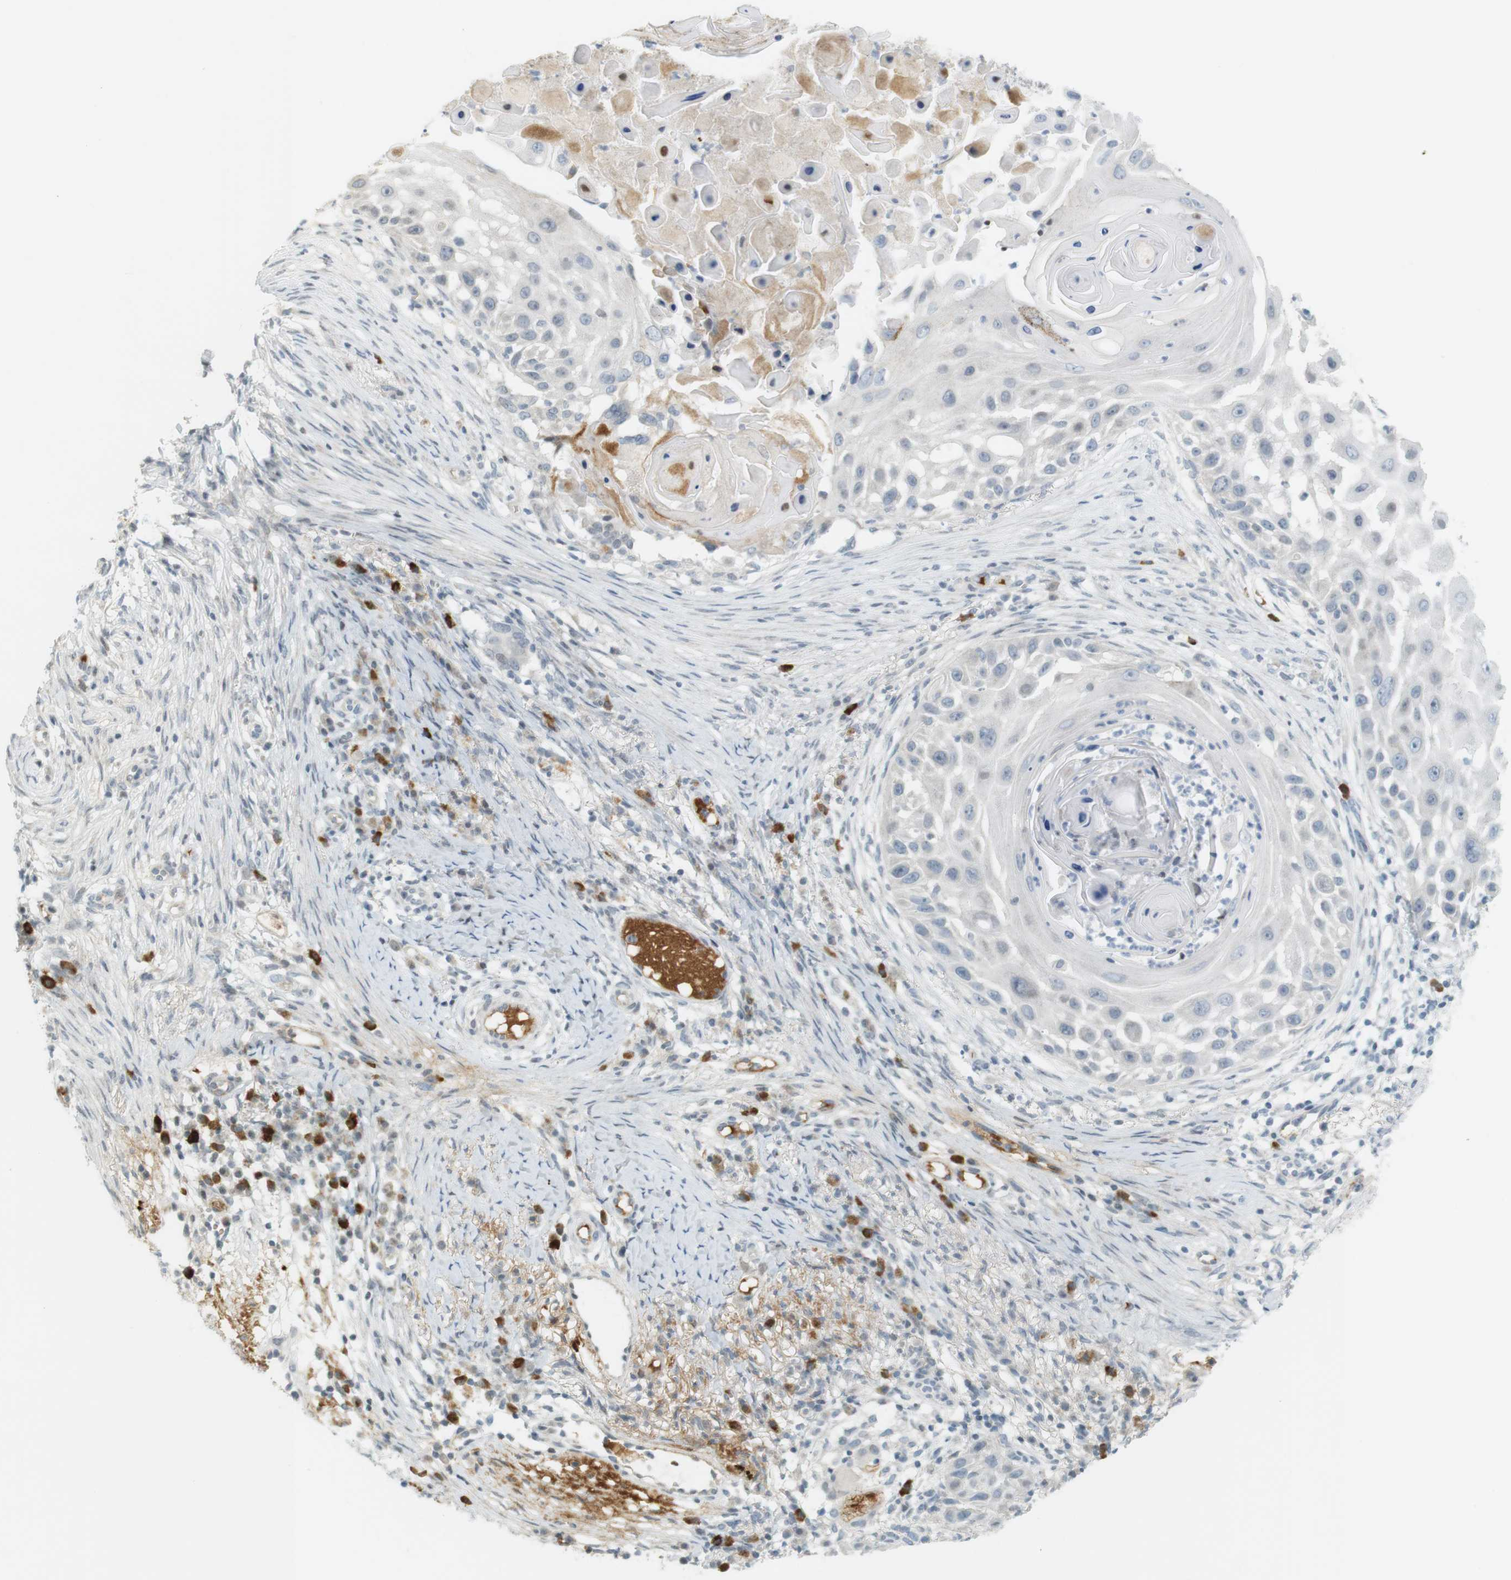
{"staining": {"intensity": "negative", "quantity": "none", "location": "none"}, "tissue": "skin cancer", "cell_type": "Tumor cells", "image_type": "cancer", "snomed": [{"axis": "morphology", "description": "Squamous cell carcinoma, NOS"}, {"axis": "topography", "description": "Skin"}], "caption": "IHC histopathology image of skin squamous cell carcinoma stained for a protein (brown), which exhibits no expression in tumor cells.", "gene": "DMC1", "patient": {"sex": "female", "age": 44}}